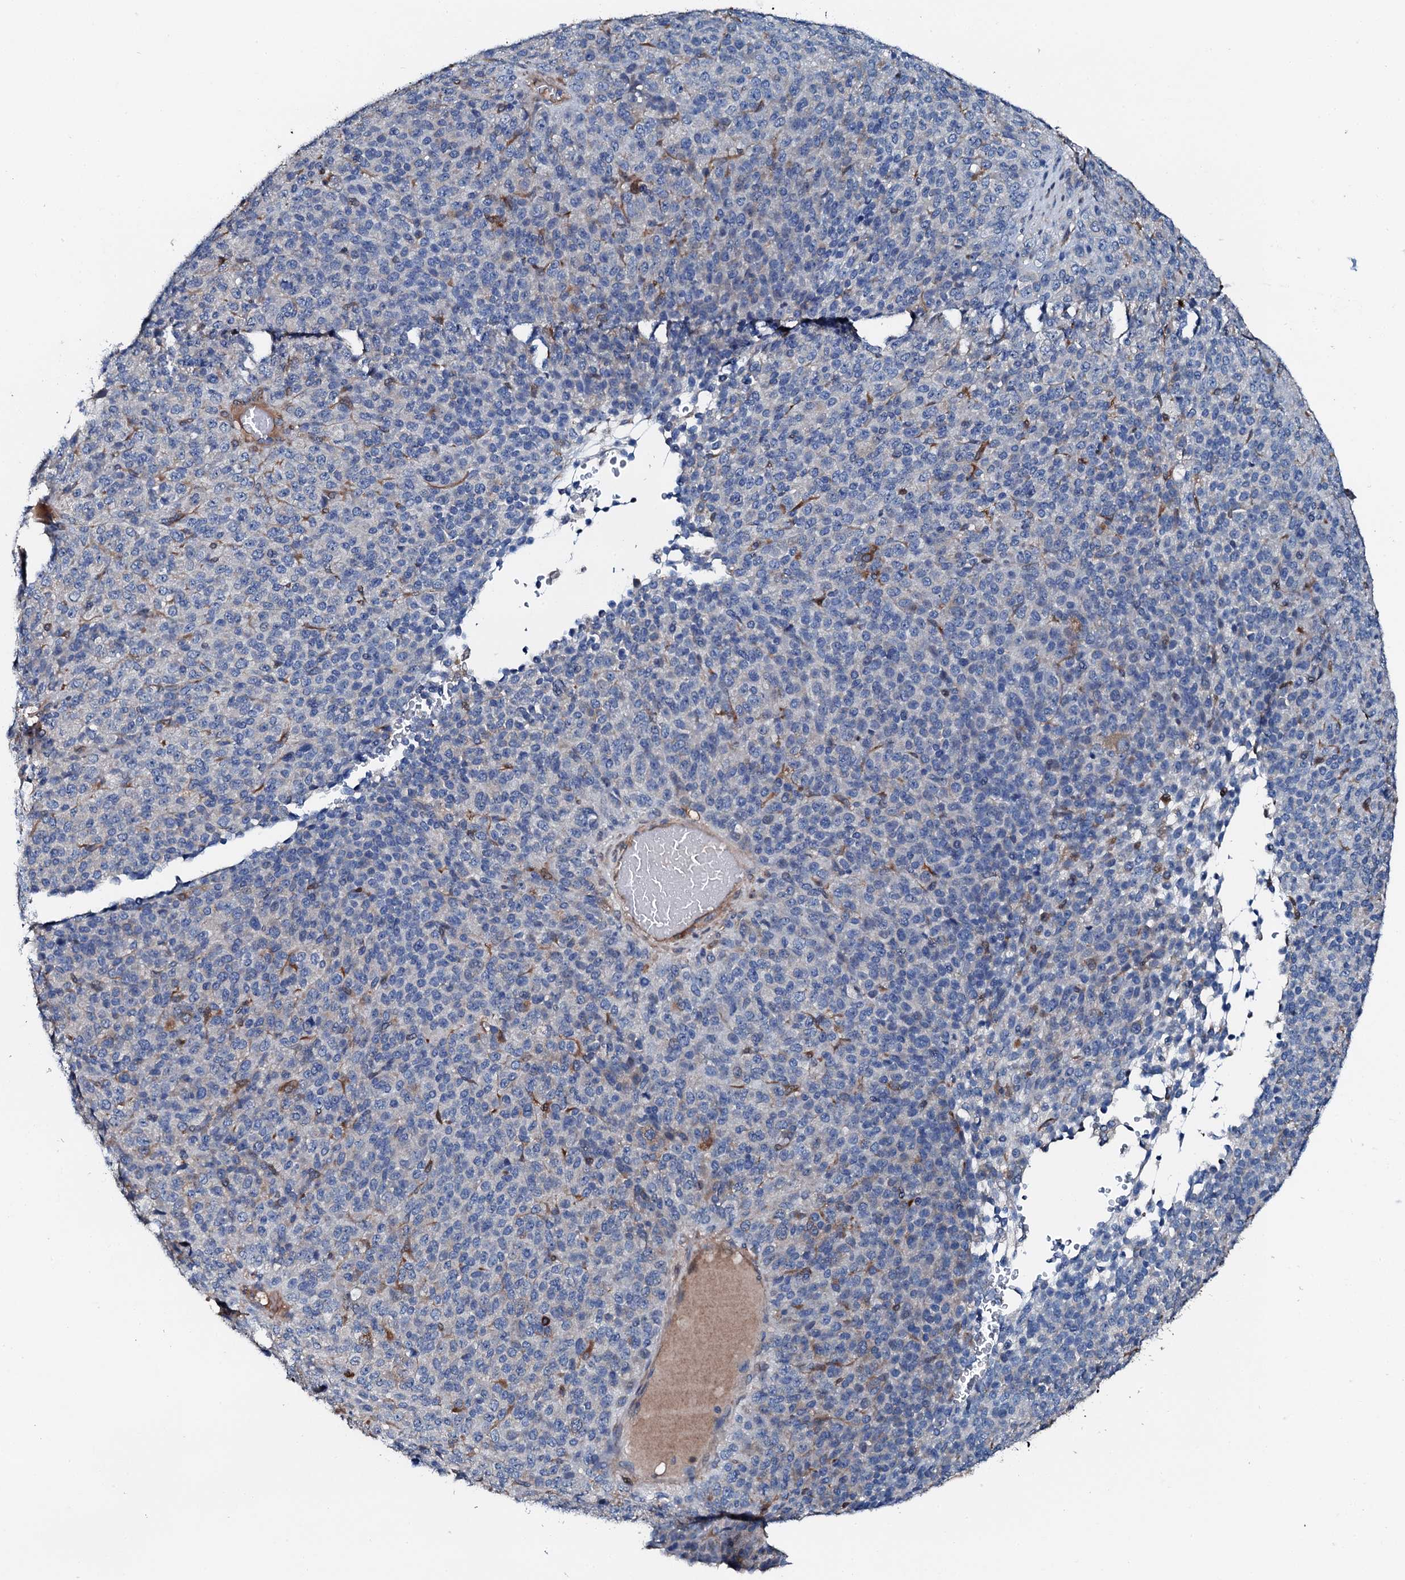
{"staining": {"intensity": "negative", "quantity": "none", "location": "none"}, "tissue": "melanoma", "cell_type": "Tumor cells", "image_type": "cancer", "snomed": [{"axis": "morphology", "description": "Malignant melanoma, Metastatic site"}, {"axis": "topography", "description": "Brain"}], "caption": "The histopathology image shows no staining of tumor cells in malignant melanoma (metastatic site).", "gene": "GFOD2", "patient": {"sex": "female", "age": 56}}